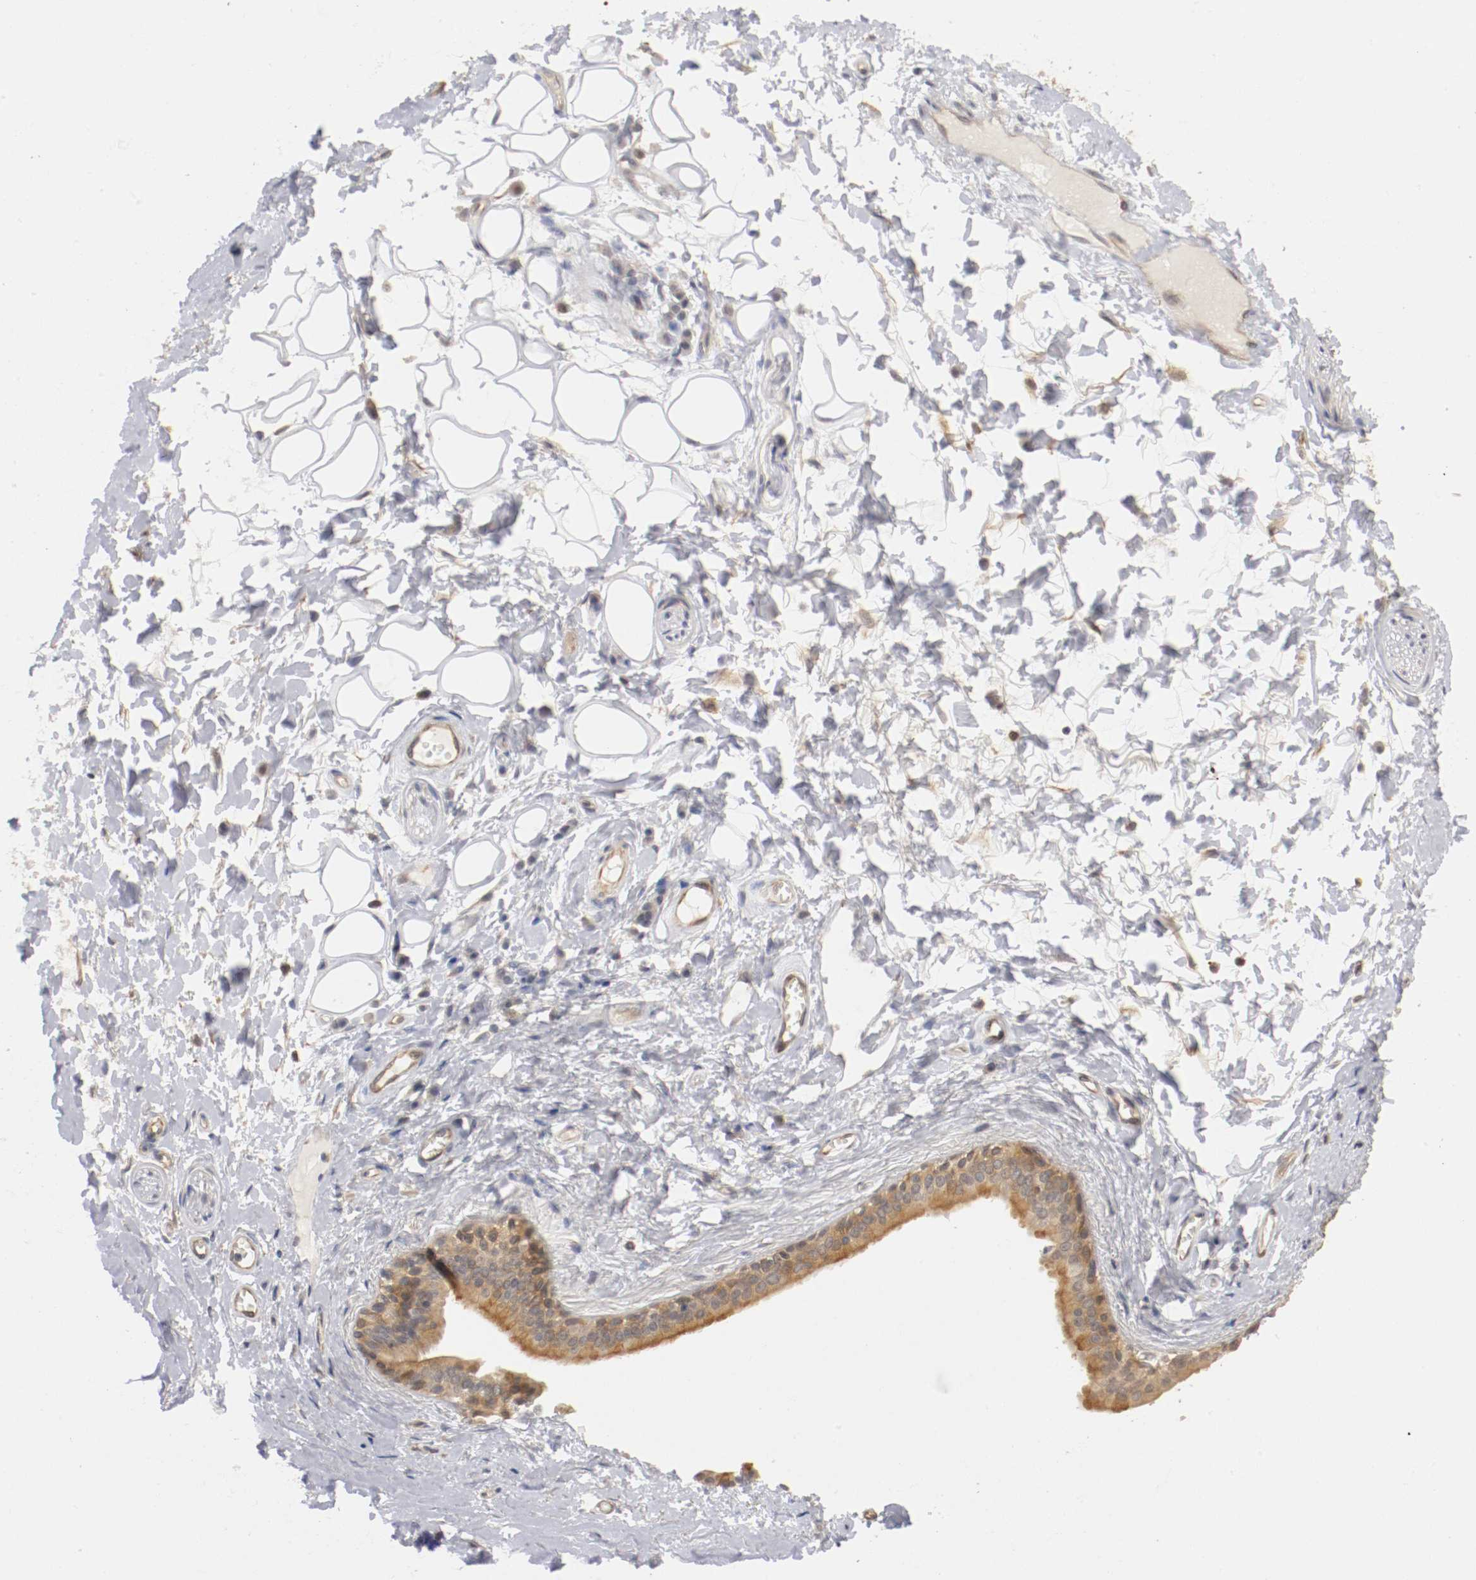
{"staining": {"intensity": "weak", "quantity": ">75%", "location": "cytoplasmic/membranous"}, "tissue": "adipose tissue", "cell_type": "Adipocytes", "image_type": "normal", "snomed": [{"axis": "morphology", "description": "Normal tissue, NOS"}, {"axis": "morphology", "description": "Inflammation, NOS"}, {"axis": "topography", "description": "Salivary gland"}, {"axis": "topography", "description": "Peripheral nerve tissue"}], "caption": "A brown stain labels weak cytoplasmic/membranous expression of a protein in adipocytes of benign human adipose tissue. Immunohistochemistry (ihc) stains the protein in brown and the nuclei are stained blue.", "gene": "RBM23", "patient": {"sex": "female", "age": 75}}